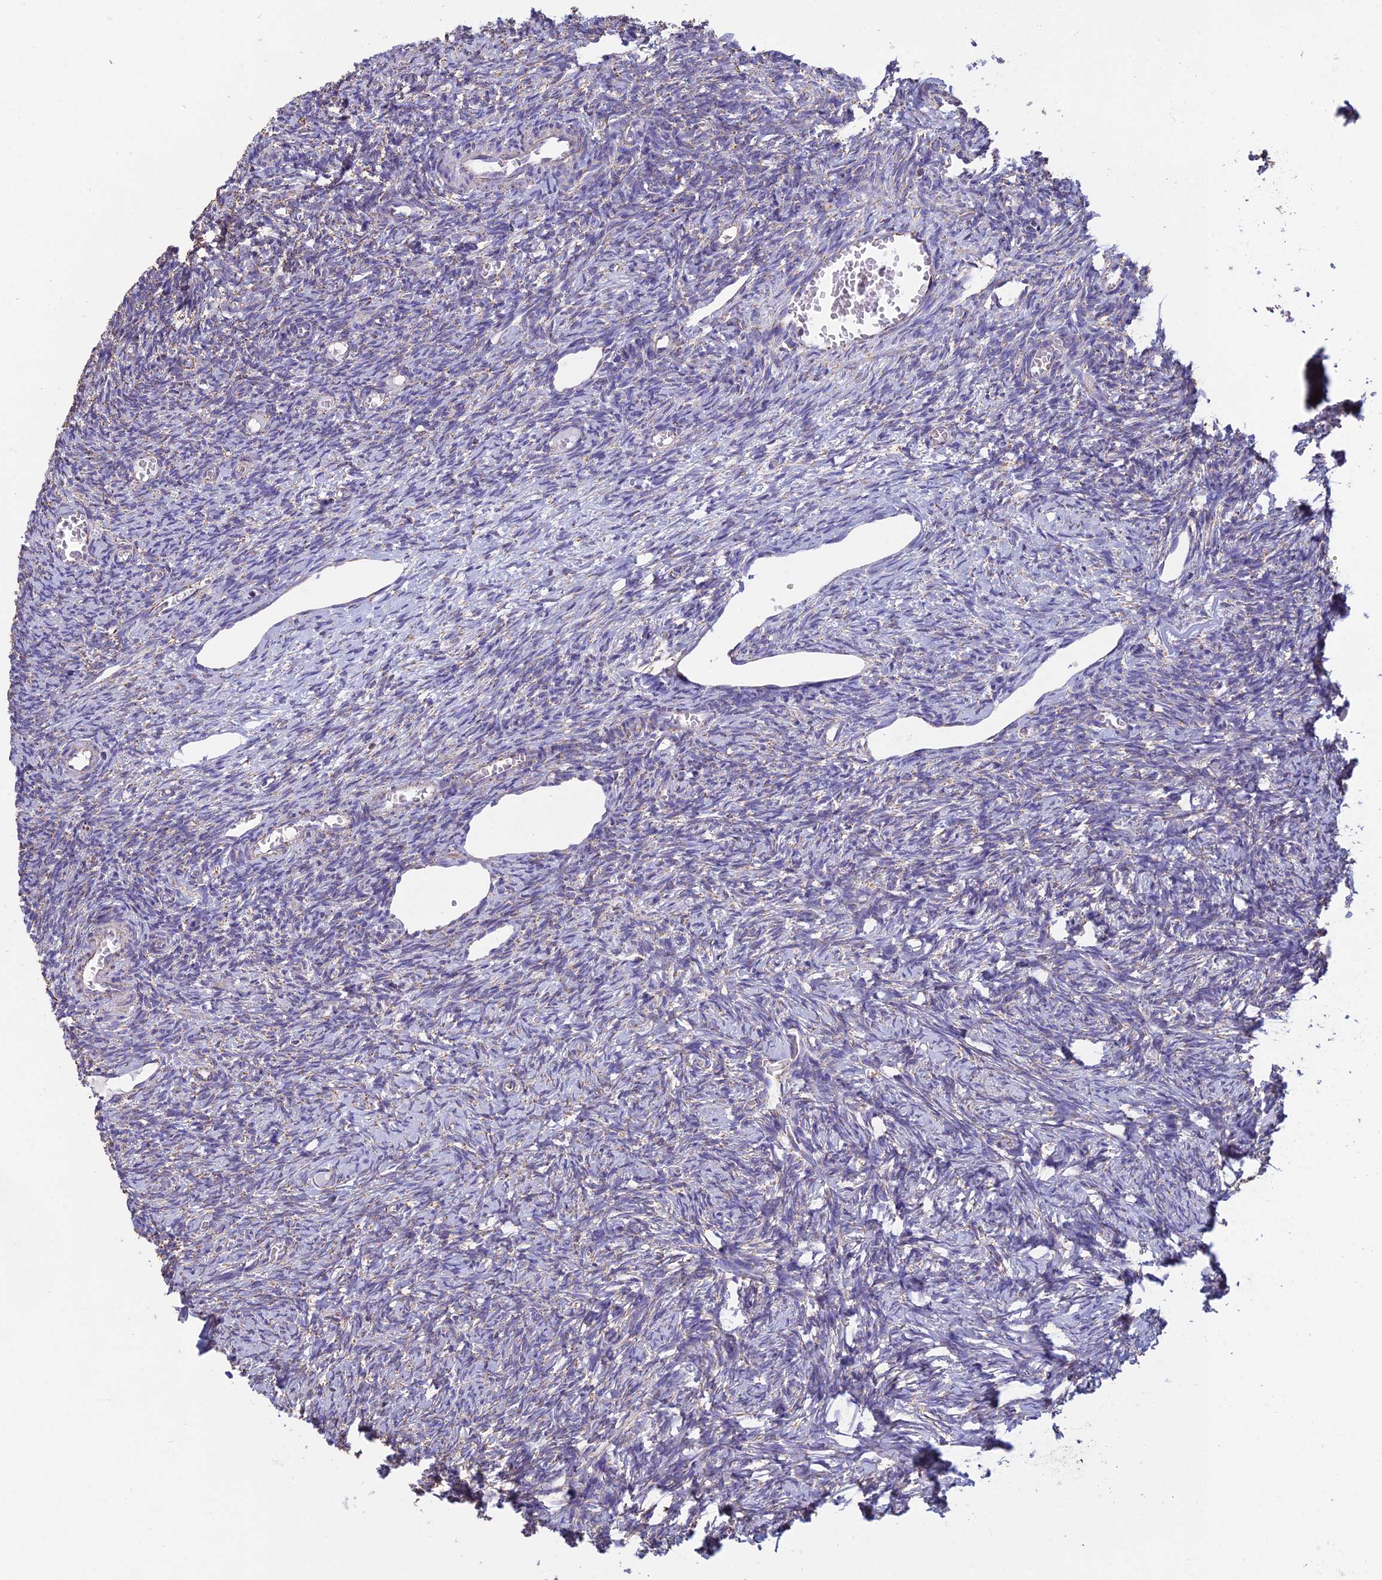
{"staining": {"intensity": "moderate", "quantity": ">75%", "location": "cytoplasmic/membranous"}, "tissue": "ovary", "cell_type": "Follicle cells", "image_type": "normal", "snomed": [{"axis": "morphology", "description": "Normal tissue, NOS"}, {"axis": "topography", "description": "Ovary"}], "caption": "Follicle cells show moderate cytoplasmic/membranous positivity in approximately >75% of cells in normal ovary.", "gene": "OR2W3", "patient": {"sex": "female", "age": 27}}